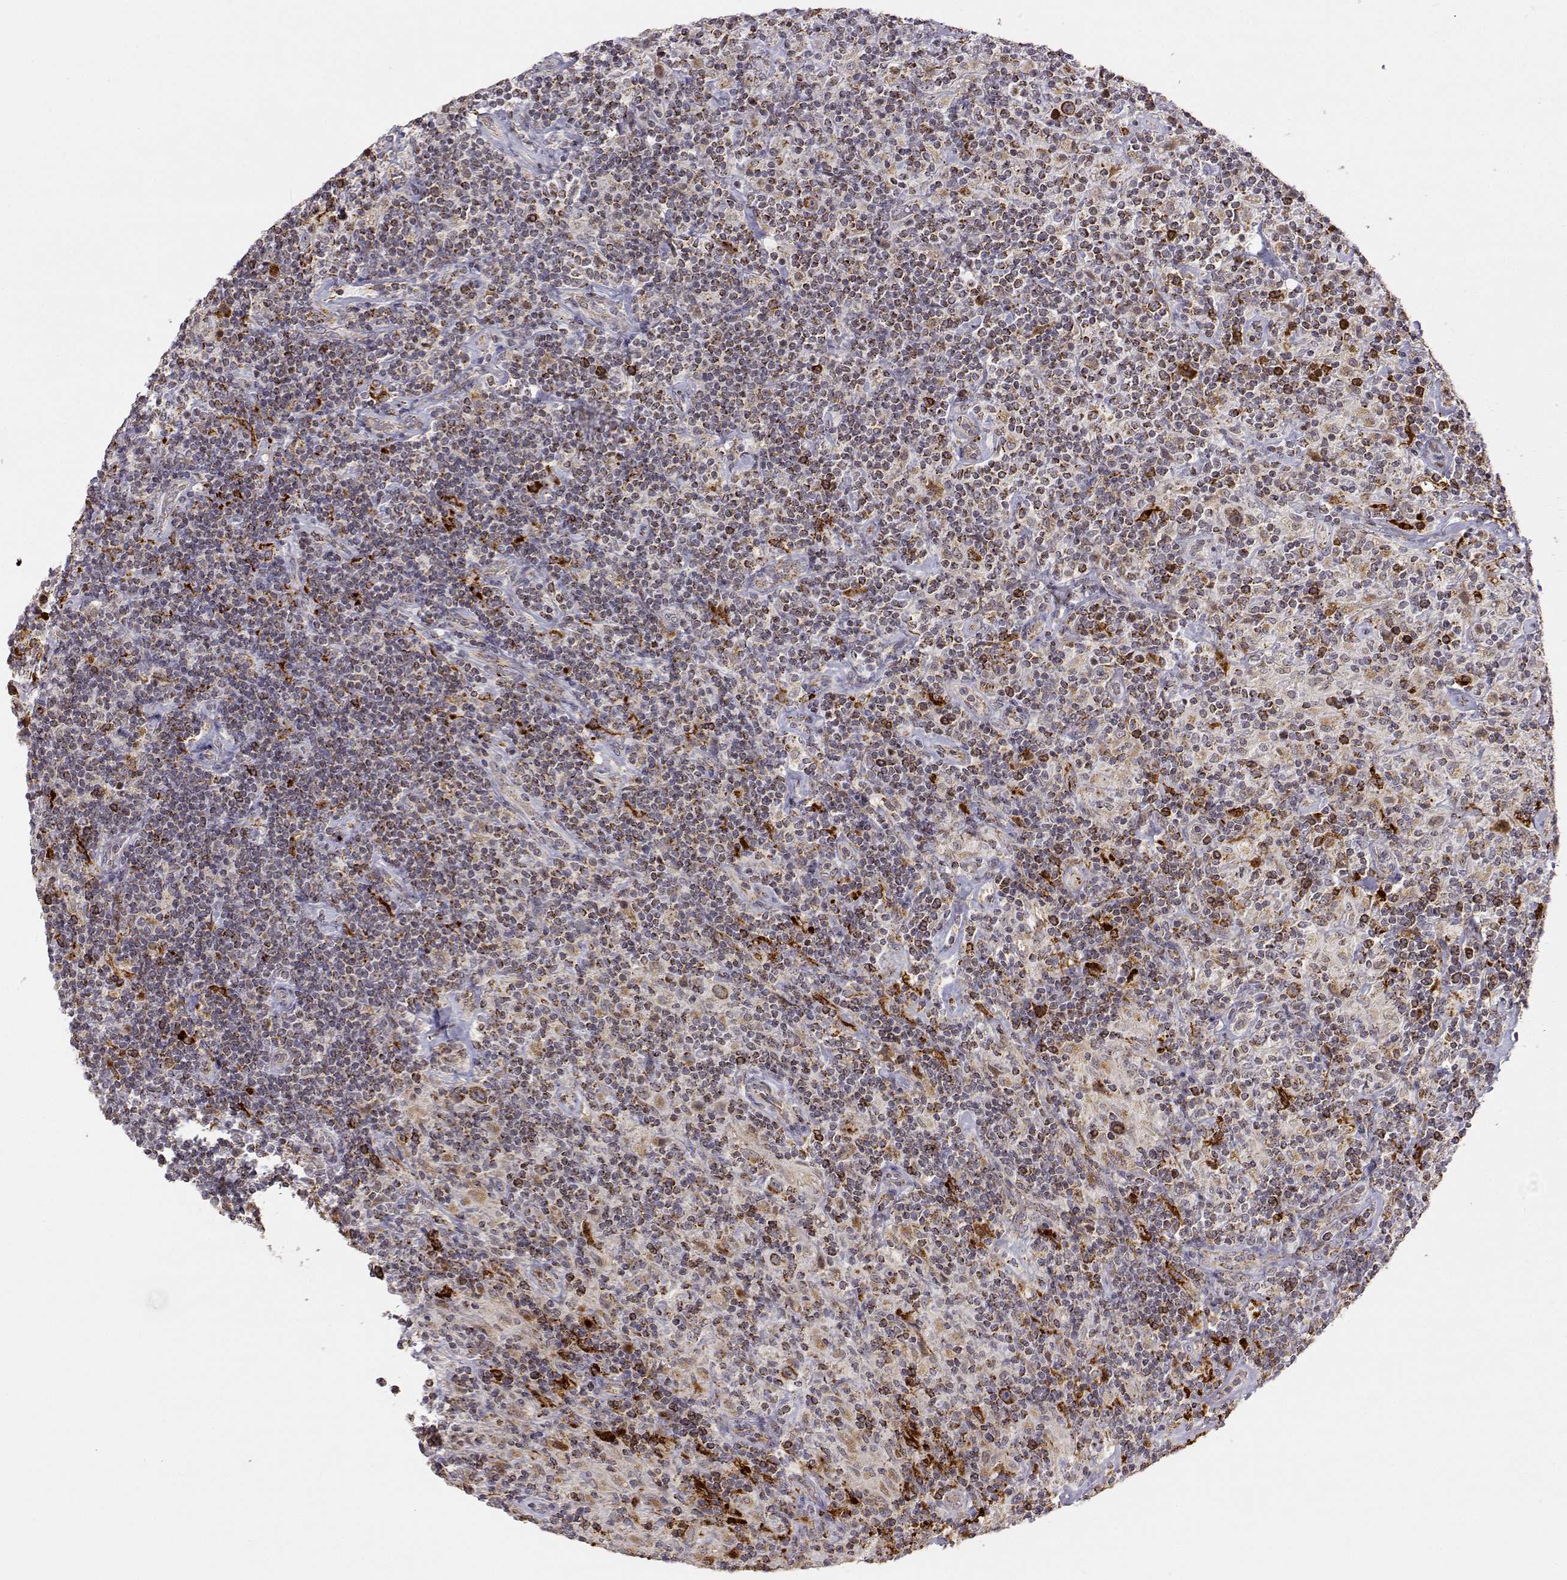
{"staining": {"intensity": "strong", "quantity": ">75%", "location": "cytoplasmic/membranous"}, "tissue": "lymphoma", "cell_type": "Tumor cells", "image_type": "cancer", "snomed": [{"axis": "morphology", "description": "Hodgkin's disease, NOS"}, {"axis": "topography", "description": "Lymph node"}], "caption": "Immunohistochemical staining of lymphoma displays strong cytoplasmic/membranous protein positivity in approximately >75% of tumor cells.", "gene": "EXOG", "patient": {"sex": "male", "age": 70}}